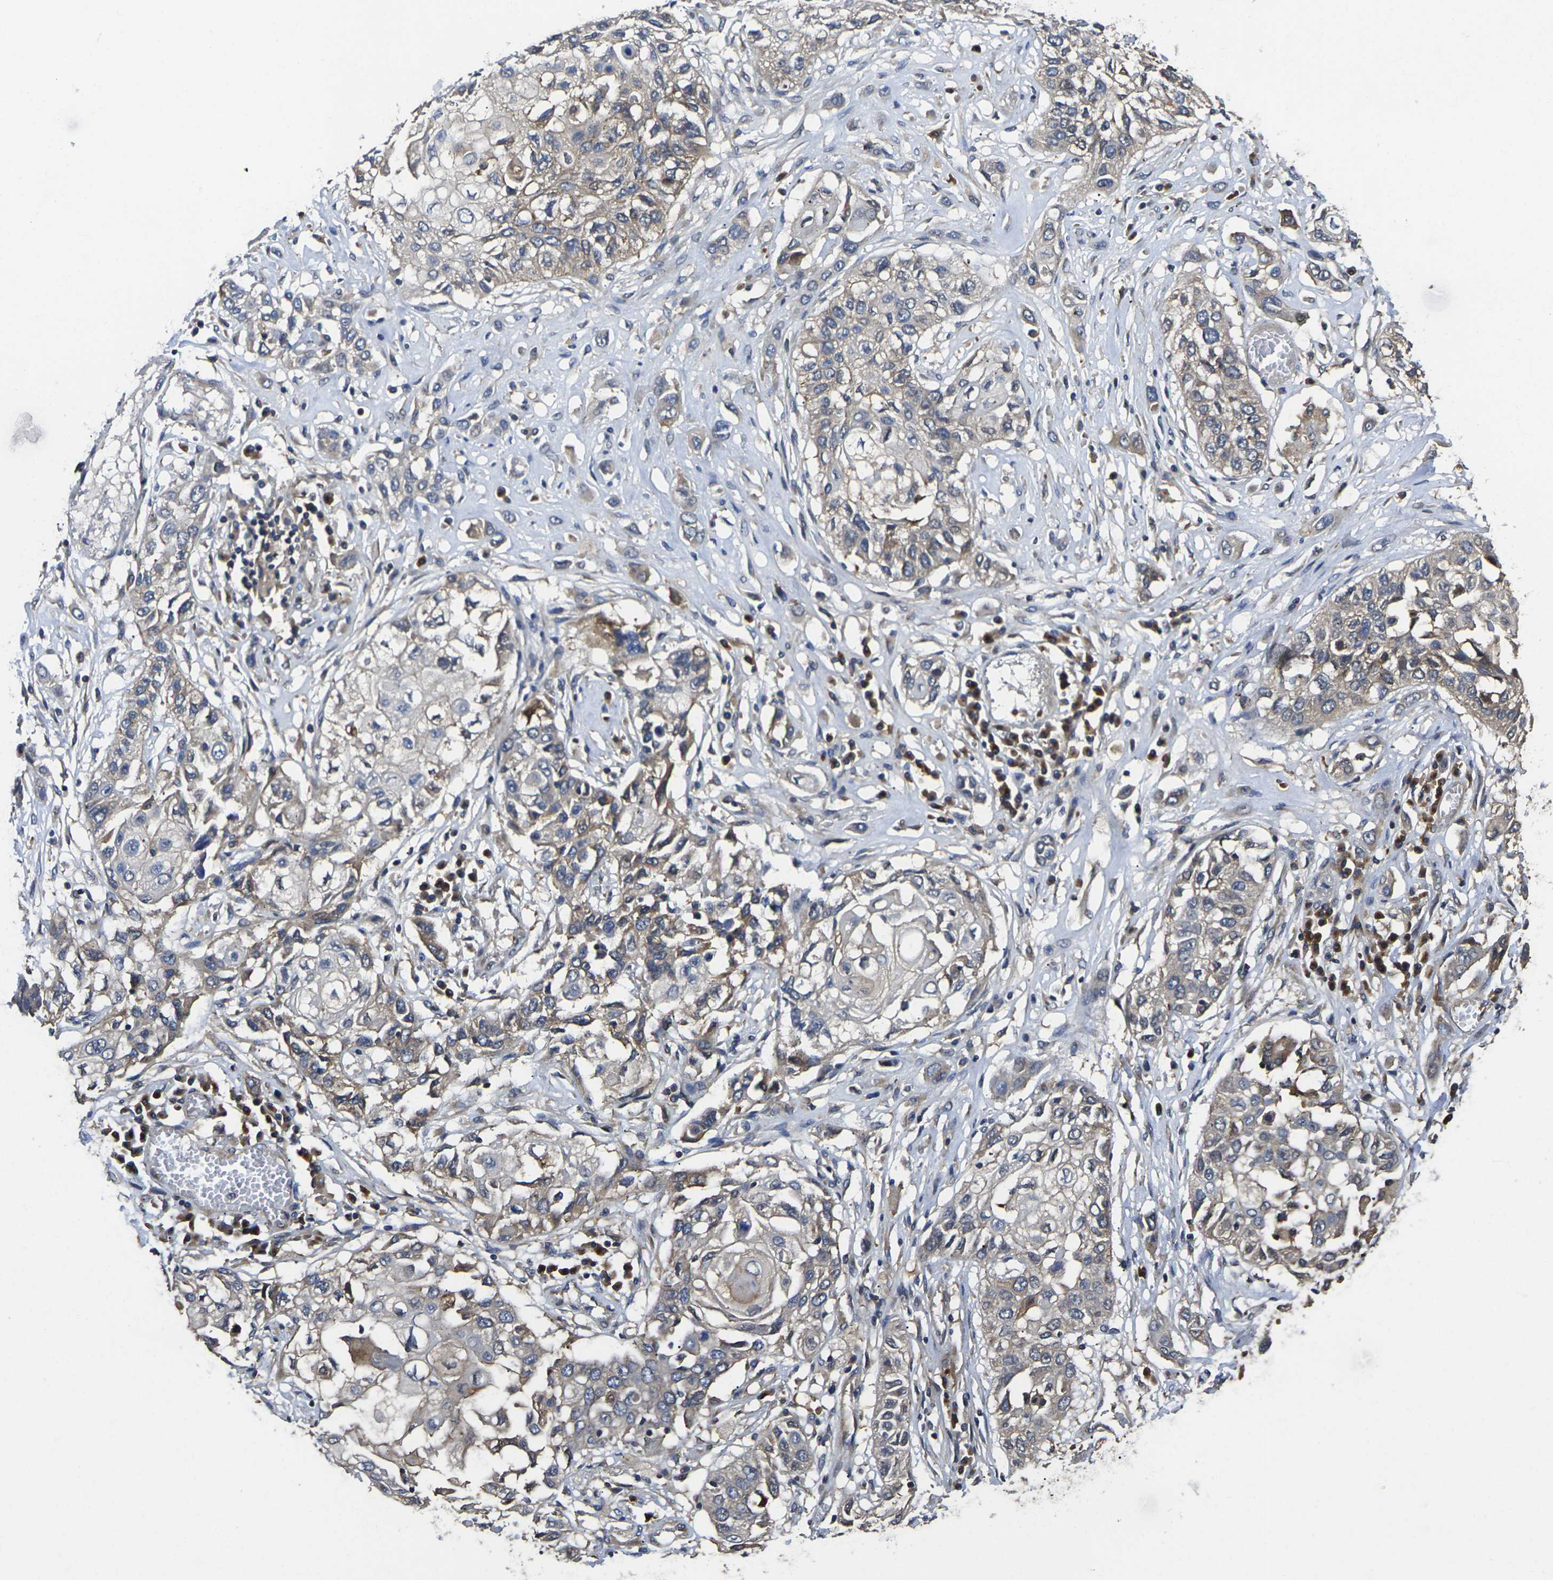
{"staining": {"intensity": "weak", "quantity": "<25%", "location": "cytoplasmic/membranous"}, "tissue": "lung cancer", "cell_type": "Tumor cells", "image_type": "cancer", "snomed": [{"axis": "morphology", "description": "Squamous cell carcinoma, NOS"}, {"axis": "topography", "description": "Lung"}], "caption": "An immunohistochemistry (IHC) photomicrograph of lung squamous cell carcinoma is shown. There is no staining in tumor cells of lung squamous cell carcinoma.", "gene": "TMCC2", "patient": {"sex": "male", "age": 71}}